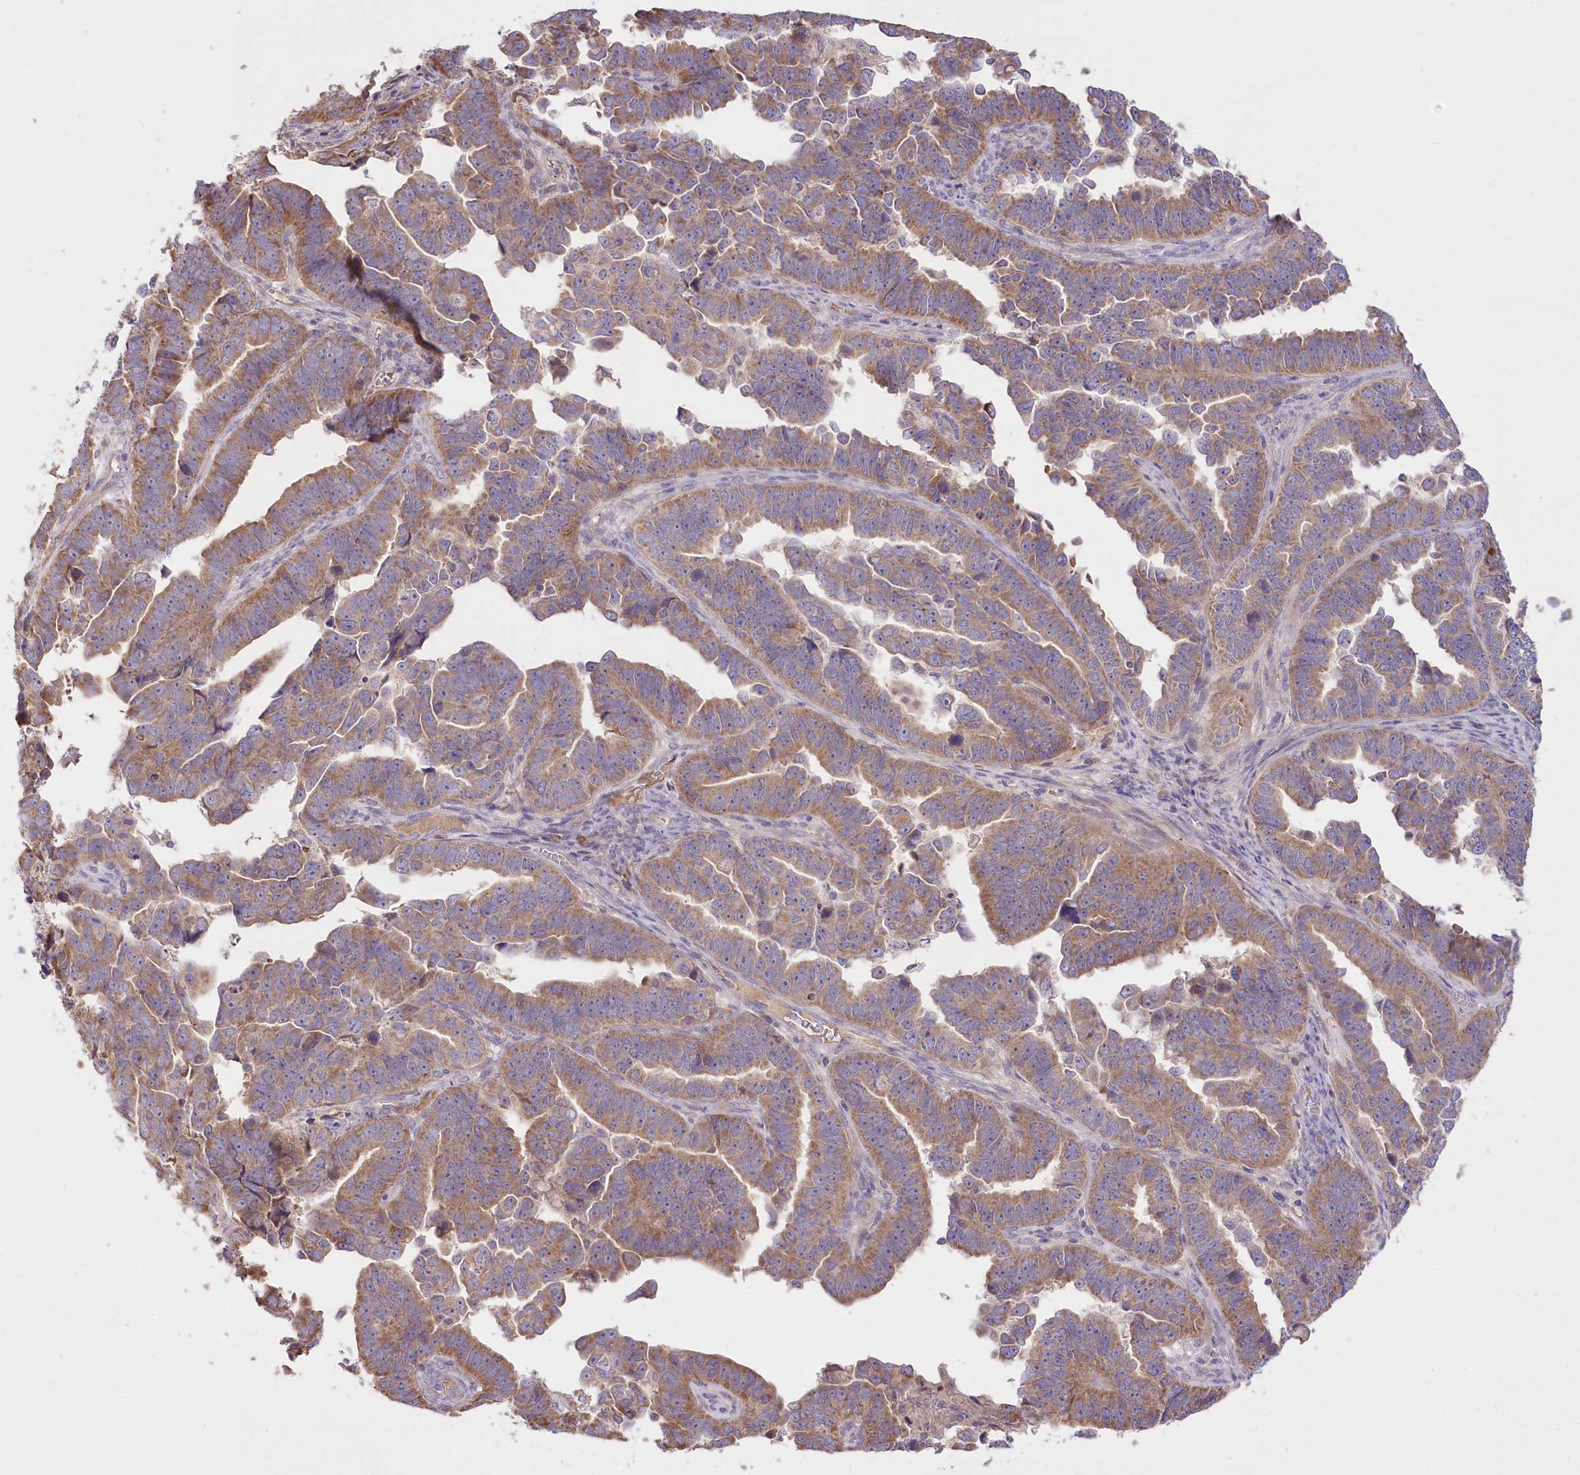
{"staining": {"intensity": "moderate", "quantity": ">75%", "location": "cytoplasmic/membranous"}, "tissue": "endometrial cancer", "cell_type": "Tumor cells", "image_type": "cancer", "snomed": [{"axis": "morphology", "description": "Adenocarcinoma, NOS"}, {"axis": "topography", "description": "Endometrium"}], "caption": "High-power microscopy captured an immunohistochemistry (IHC) photomicrograph of endometrial adenocarcinoma, revealing moderate cytoplasmic/membranous staining in approximately >75% of tumor cells.", "gene": "PBLD", "patient": {"sex": "female", "age": 75}}